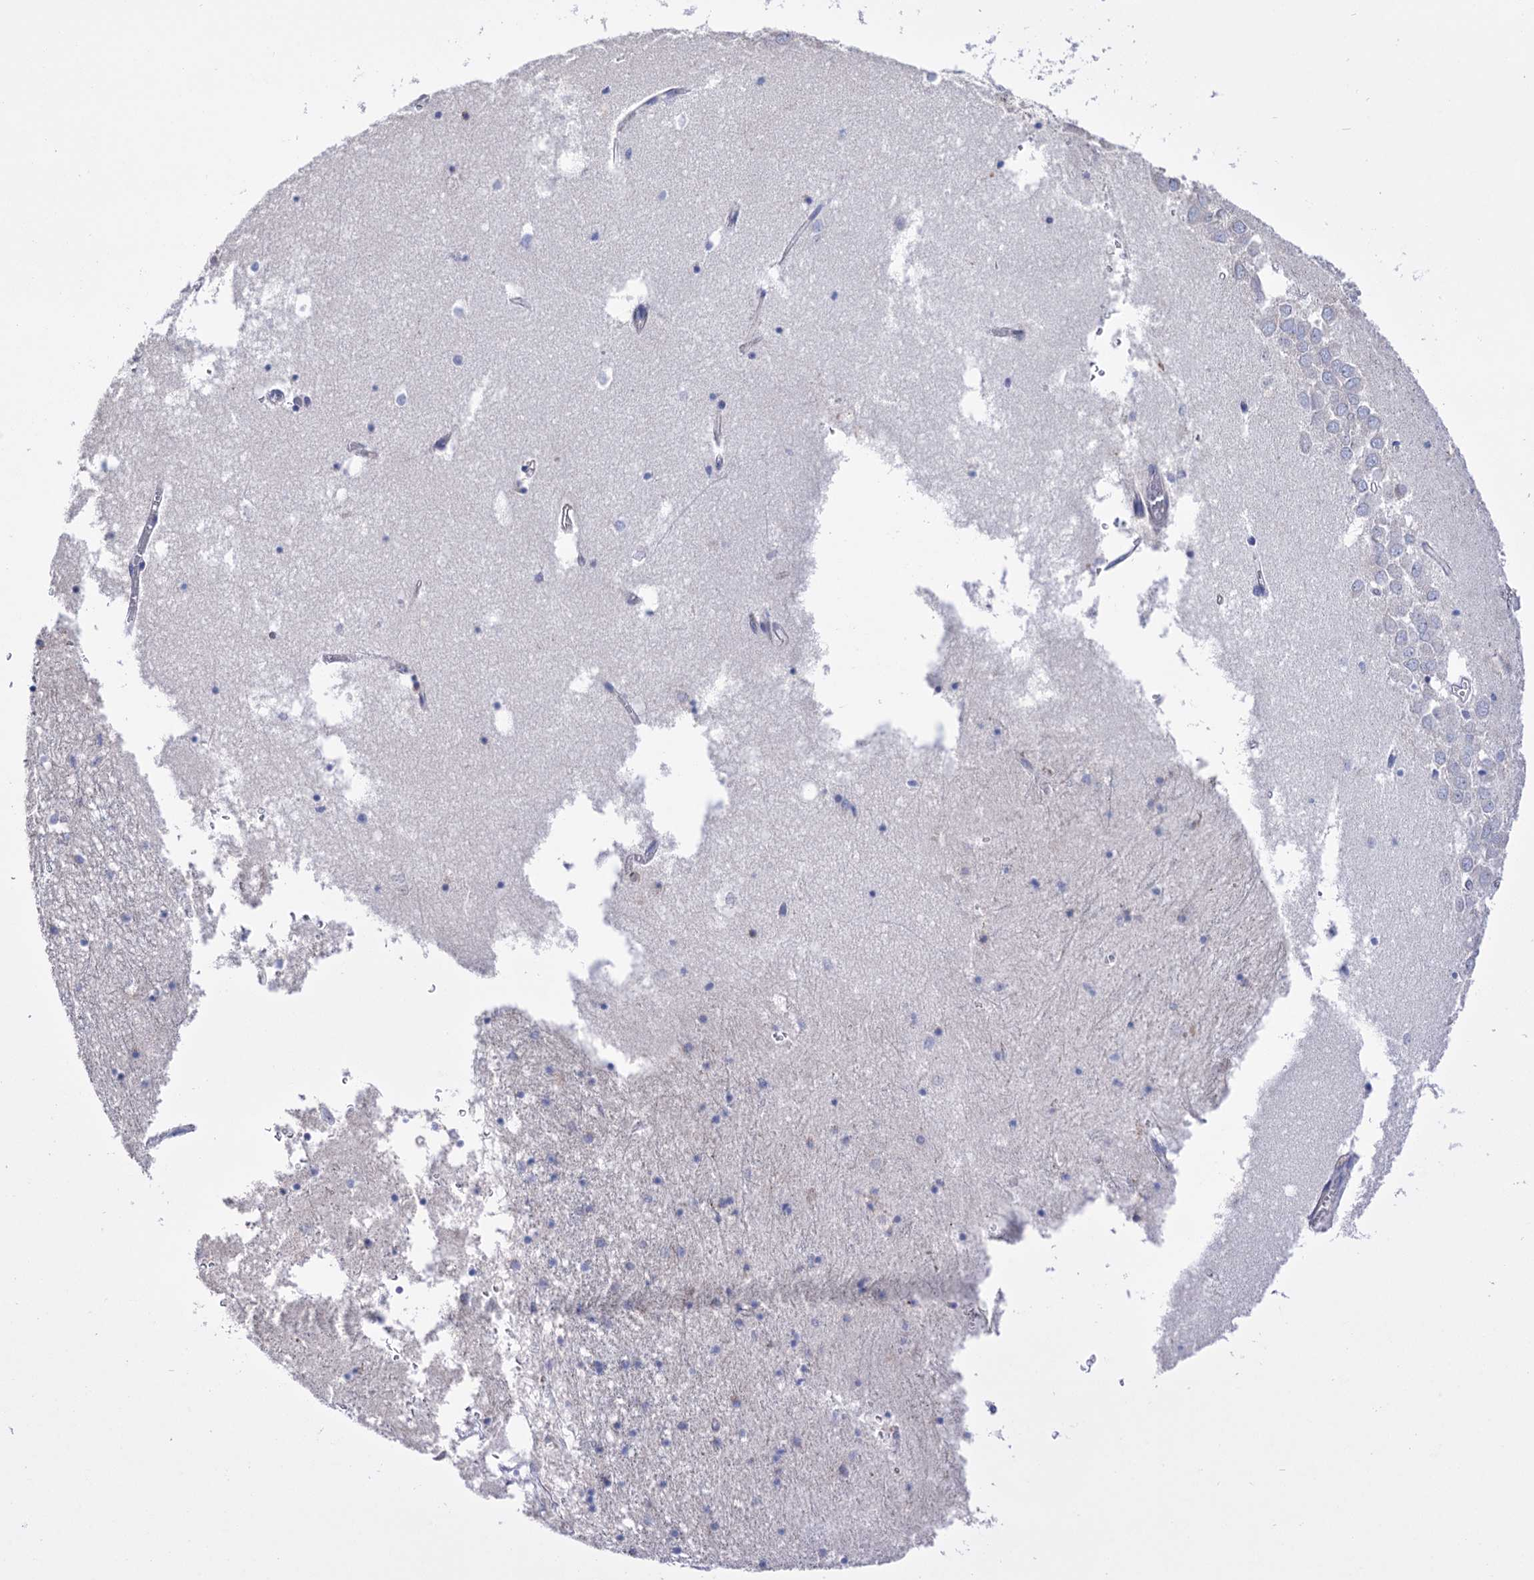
{"staining": {"intensity": "negative", "quantity": "none", "location": "none"}, "tissue": "hippocampus", "cell_type": "Glial cells", "image_type": "normal", "snomed": [{"axis": "morphology", "description": "Normal tissue, NOS"}, {"axis": "topography", "description": "Hippocampus"}], "caption": "Immunohistochemistry (IHC) of unremarkable human hippocampus exhibits no expression in glial cells. Brightfield microscopy of immunohistochemistry stained with DAB (brown) and hematoxylin (blue), captured at high magnification.", "gene": "BBS4", "patient": {"sex": "male", "age": 70}}